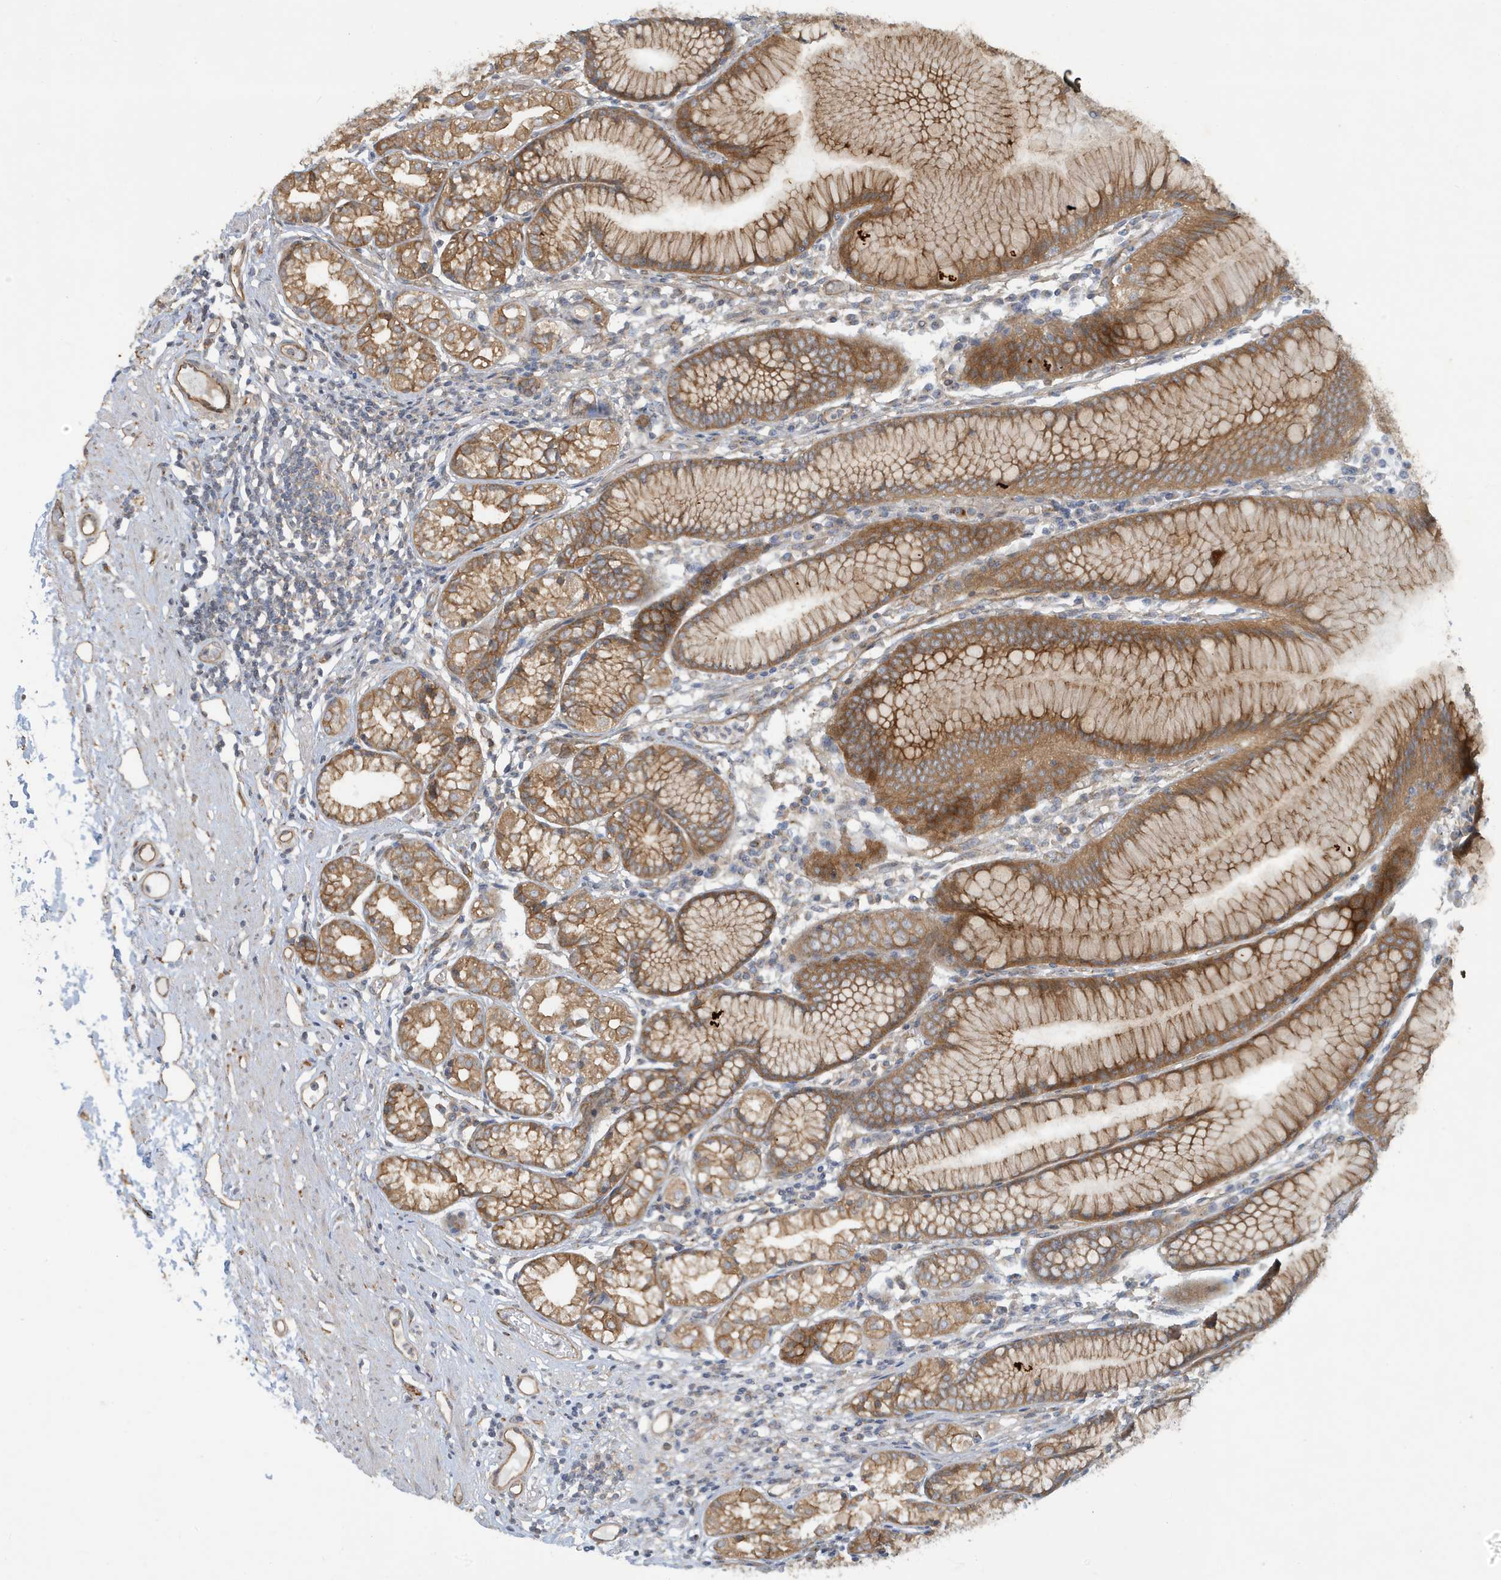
{"staining": {"intensity": "moderate", "quantity": ">75%", "location": "cytoplasmic/membranous"}, "tissue": "stomach", "cell_type": "Glandular cells", "image_type": "normal", "snomed": [{"axis": "morphology", "description": "Normal tissue, NOS"}, {"axis": "topography", "description": "Stomach"}], "caption": "Immunohistochemistry (IHC) micrograph of unremarkable stomach: human stomach stained using immunohistochemistry (IHC) exhibits medium levels of moderate protein expression localized specifically in the cytoplasmic/membranous of glandular cells, appearing as a cytoplasmic/membranous brown color.", "gene": "ATP23", "patient": {"sex": "female", "age": 57}}